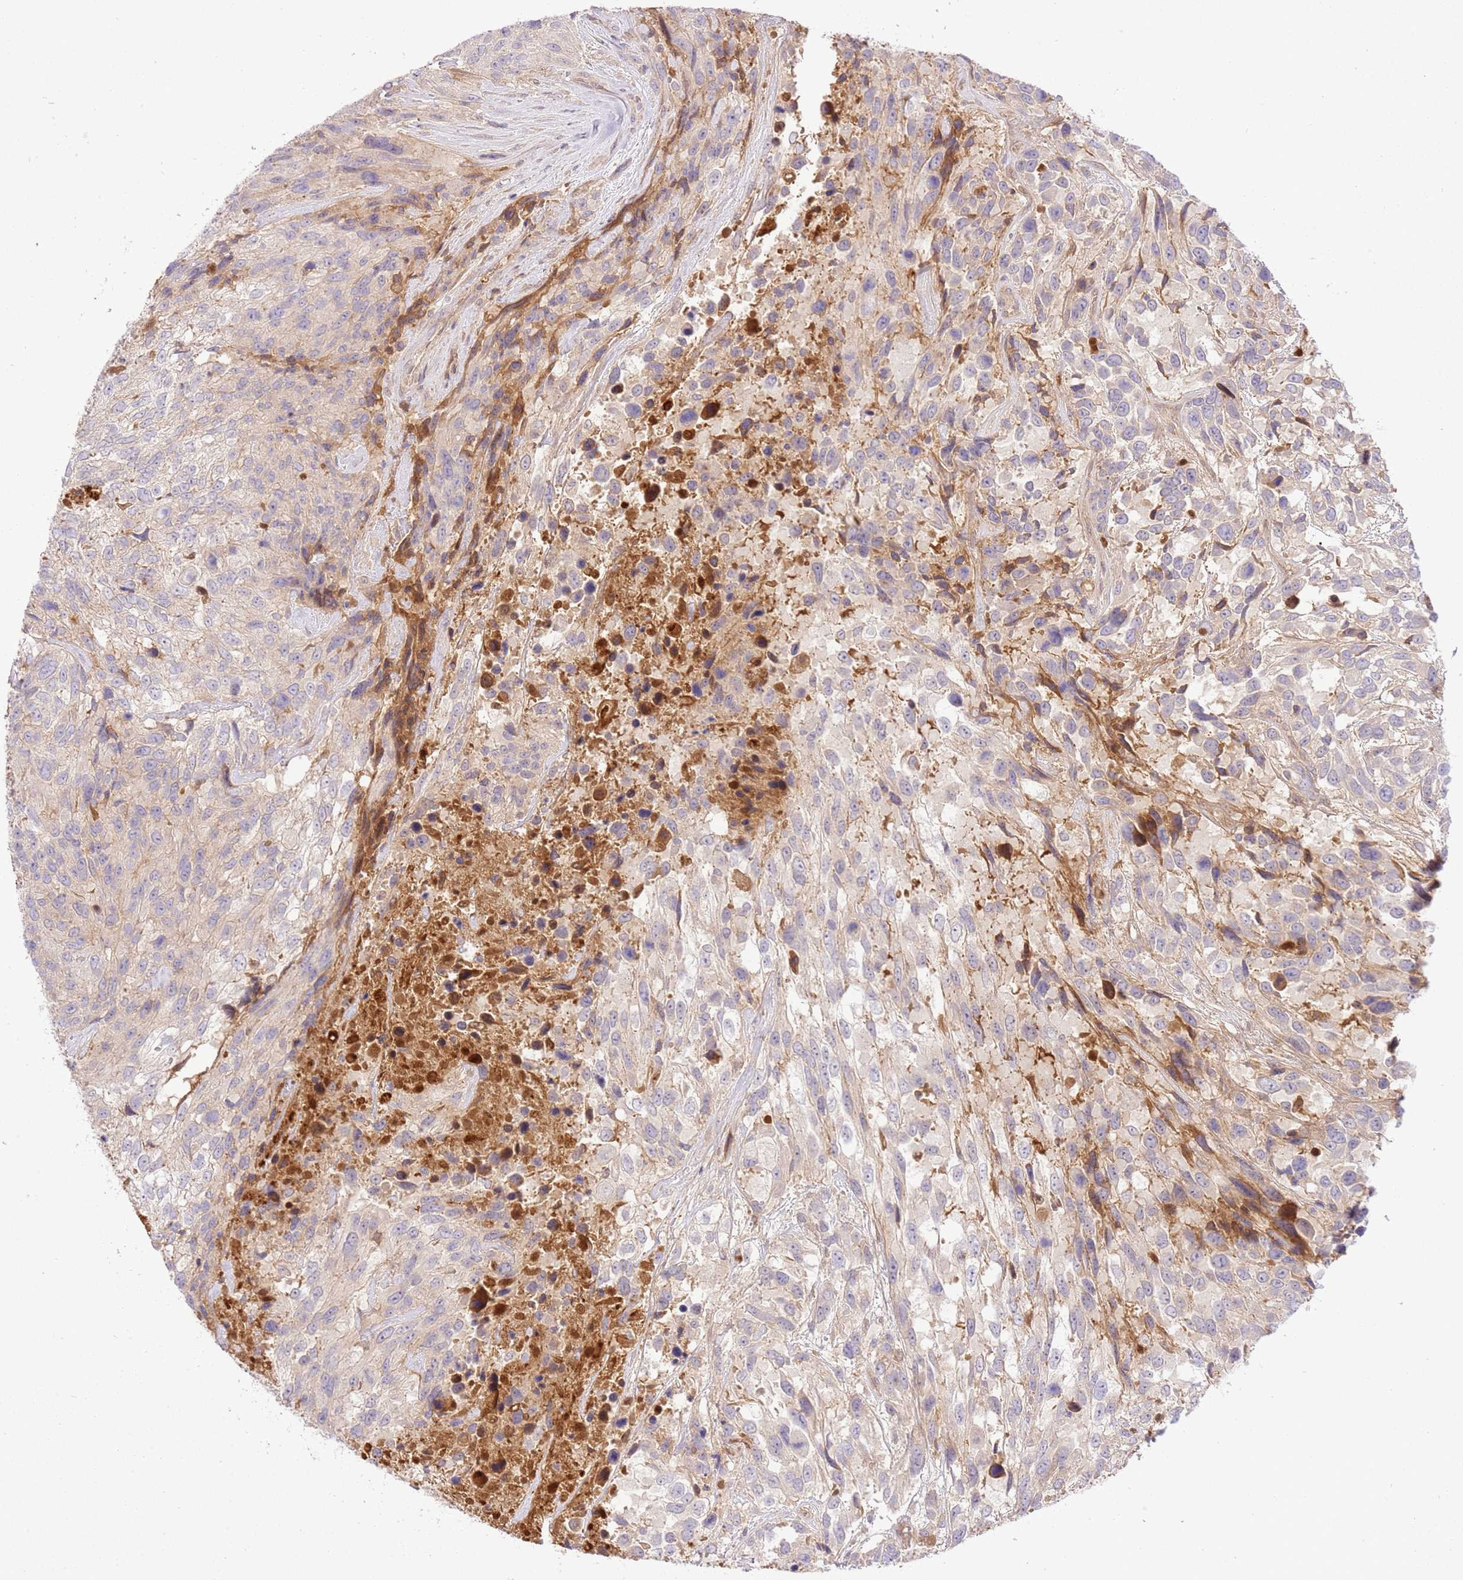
{"staining": {"intensity": "negative", "quantity": "none", "location": "none"}, "tissue": "urothelial cancer", "cell_type": "Tumor cells", "image_type": "cancer", "snomed": [{"axis": "morphology", "description": "Urothelial carcinoma, High grade"}, {"axis": "topography", "description": "Urinary bladder"}], "caption": "Tumor cells show no significant positivity in high-grade urothelial carcinoma.", "gene": "C8G", "patient": {"sex": "female", "age": 70}}